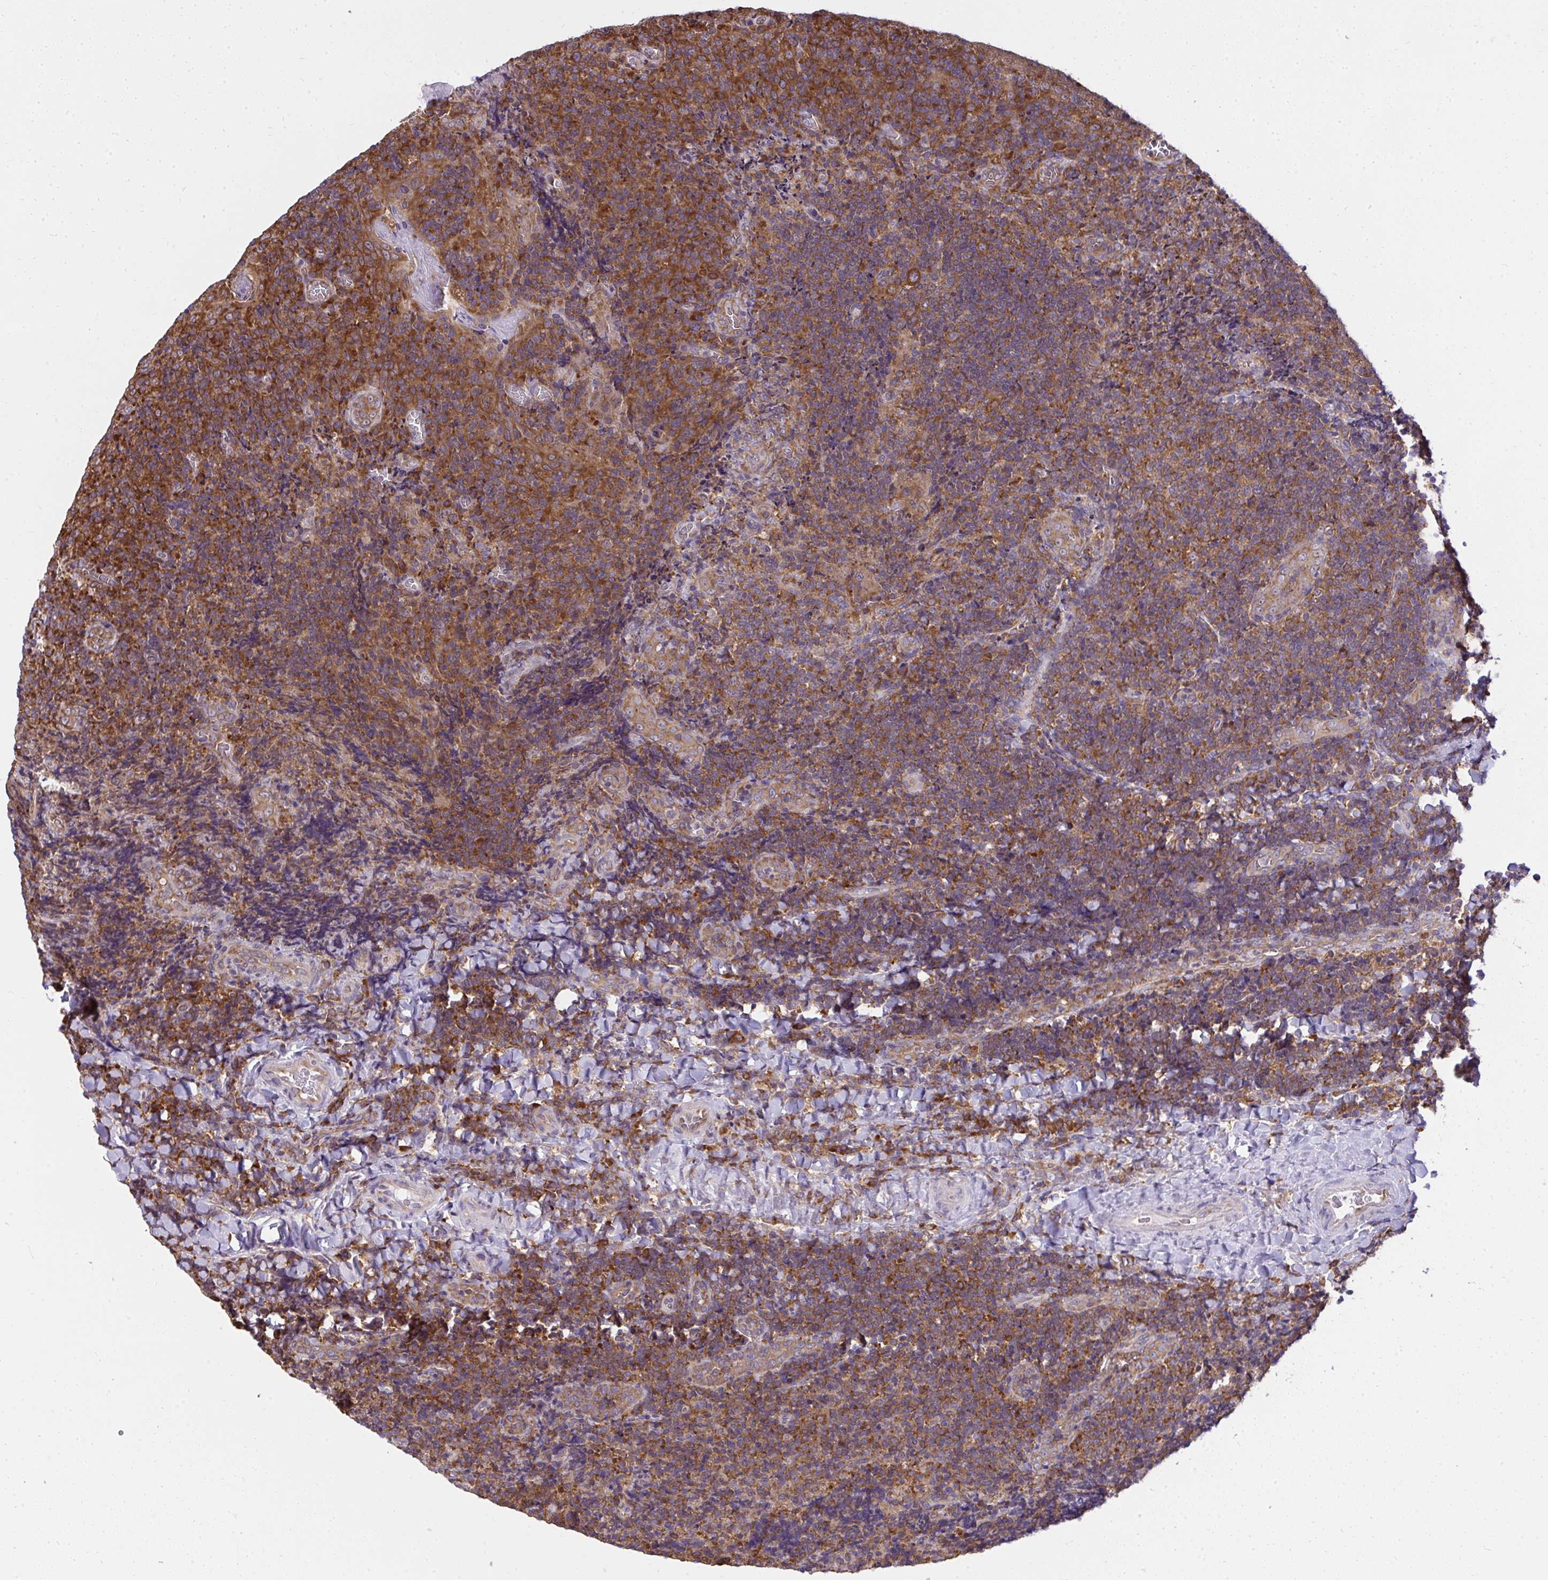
{"staining": {"intensity": "strong", "quantity": ">75%", "location": "cytoplasmic/membranous"}, "tissue": "tonsil", "cell_type": "Germinal center cells", "image_type": "normal", "snomed": [{"axis": "morphology", "description": "Normal tissue, NOS"}, {"axis": "topography", "description": "Tonsil"}], "caption": "A micrograph showing strong cytoplasmic/membranous expression in about >75% of germinal center cells in normal tonsil, as visualized by brown immunohistochemical staining.", "gene": "RPS7", "patient": {"sex": "male", "age": 17}}